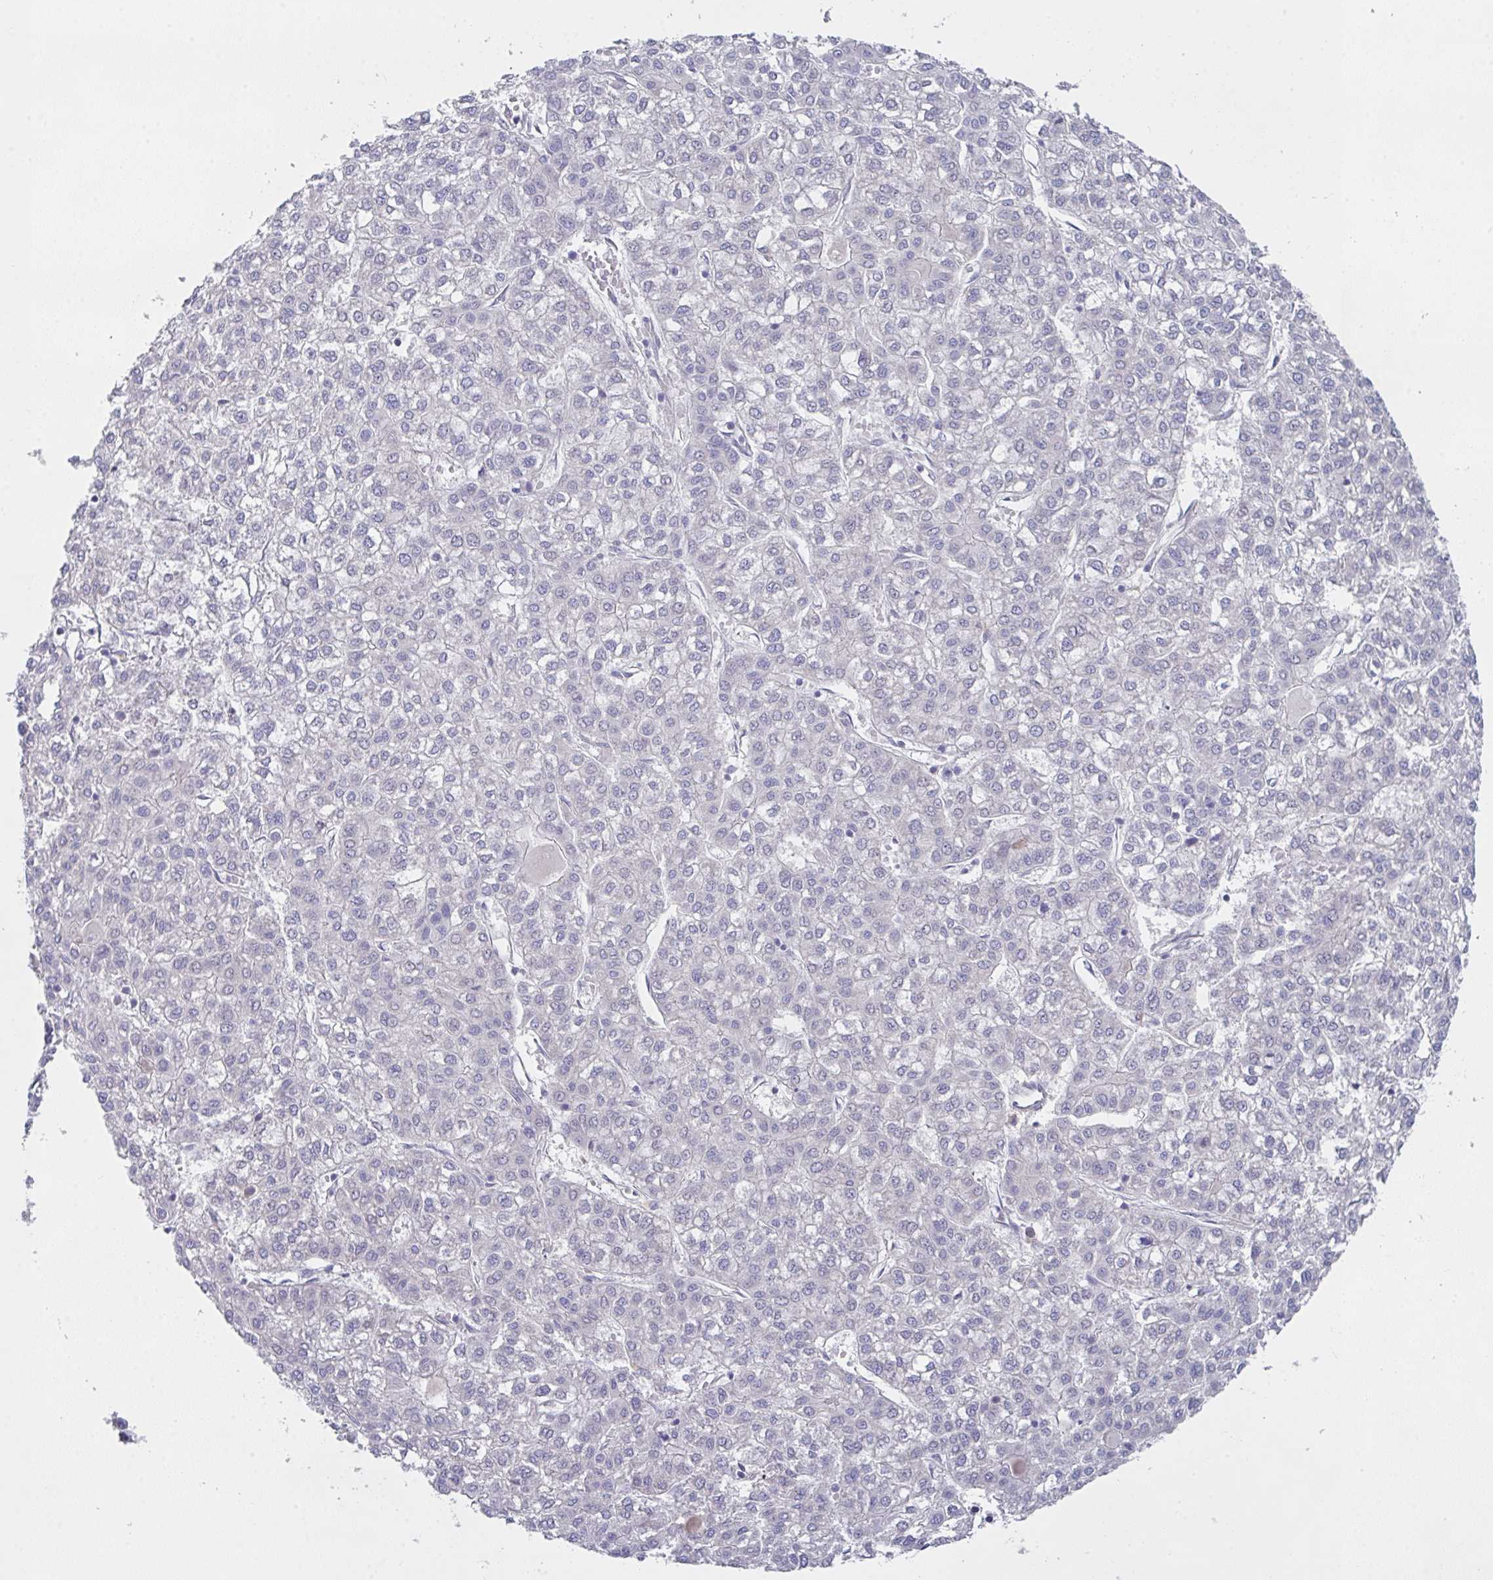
{"staining": {"intensity": "negative", "quantity": "none", "location": "none"}, "tissue": "liver cancer", "cell_type": "Tumor cells", "image_type": "cancer", "snomed": [{"axis": "morphology", "description": "Carcinoma, Hepatocellular, NOS"}, {"axis": "topography", "description": "Liver"}], "caption": "High magnification brightfield microscopy of liver cancer (hepatocellular carcinoma) stained with DAB (3,3'-diaminobenzidine) (brown) and counterstained with hematoxylin (blue): tumor cells show no significant expression.", "gene": "FBXO47", "patient": {"sex": "female", "age": 43}}